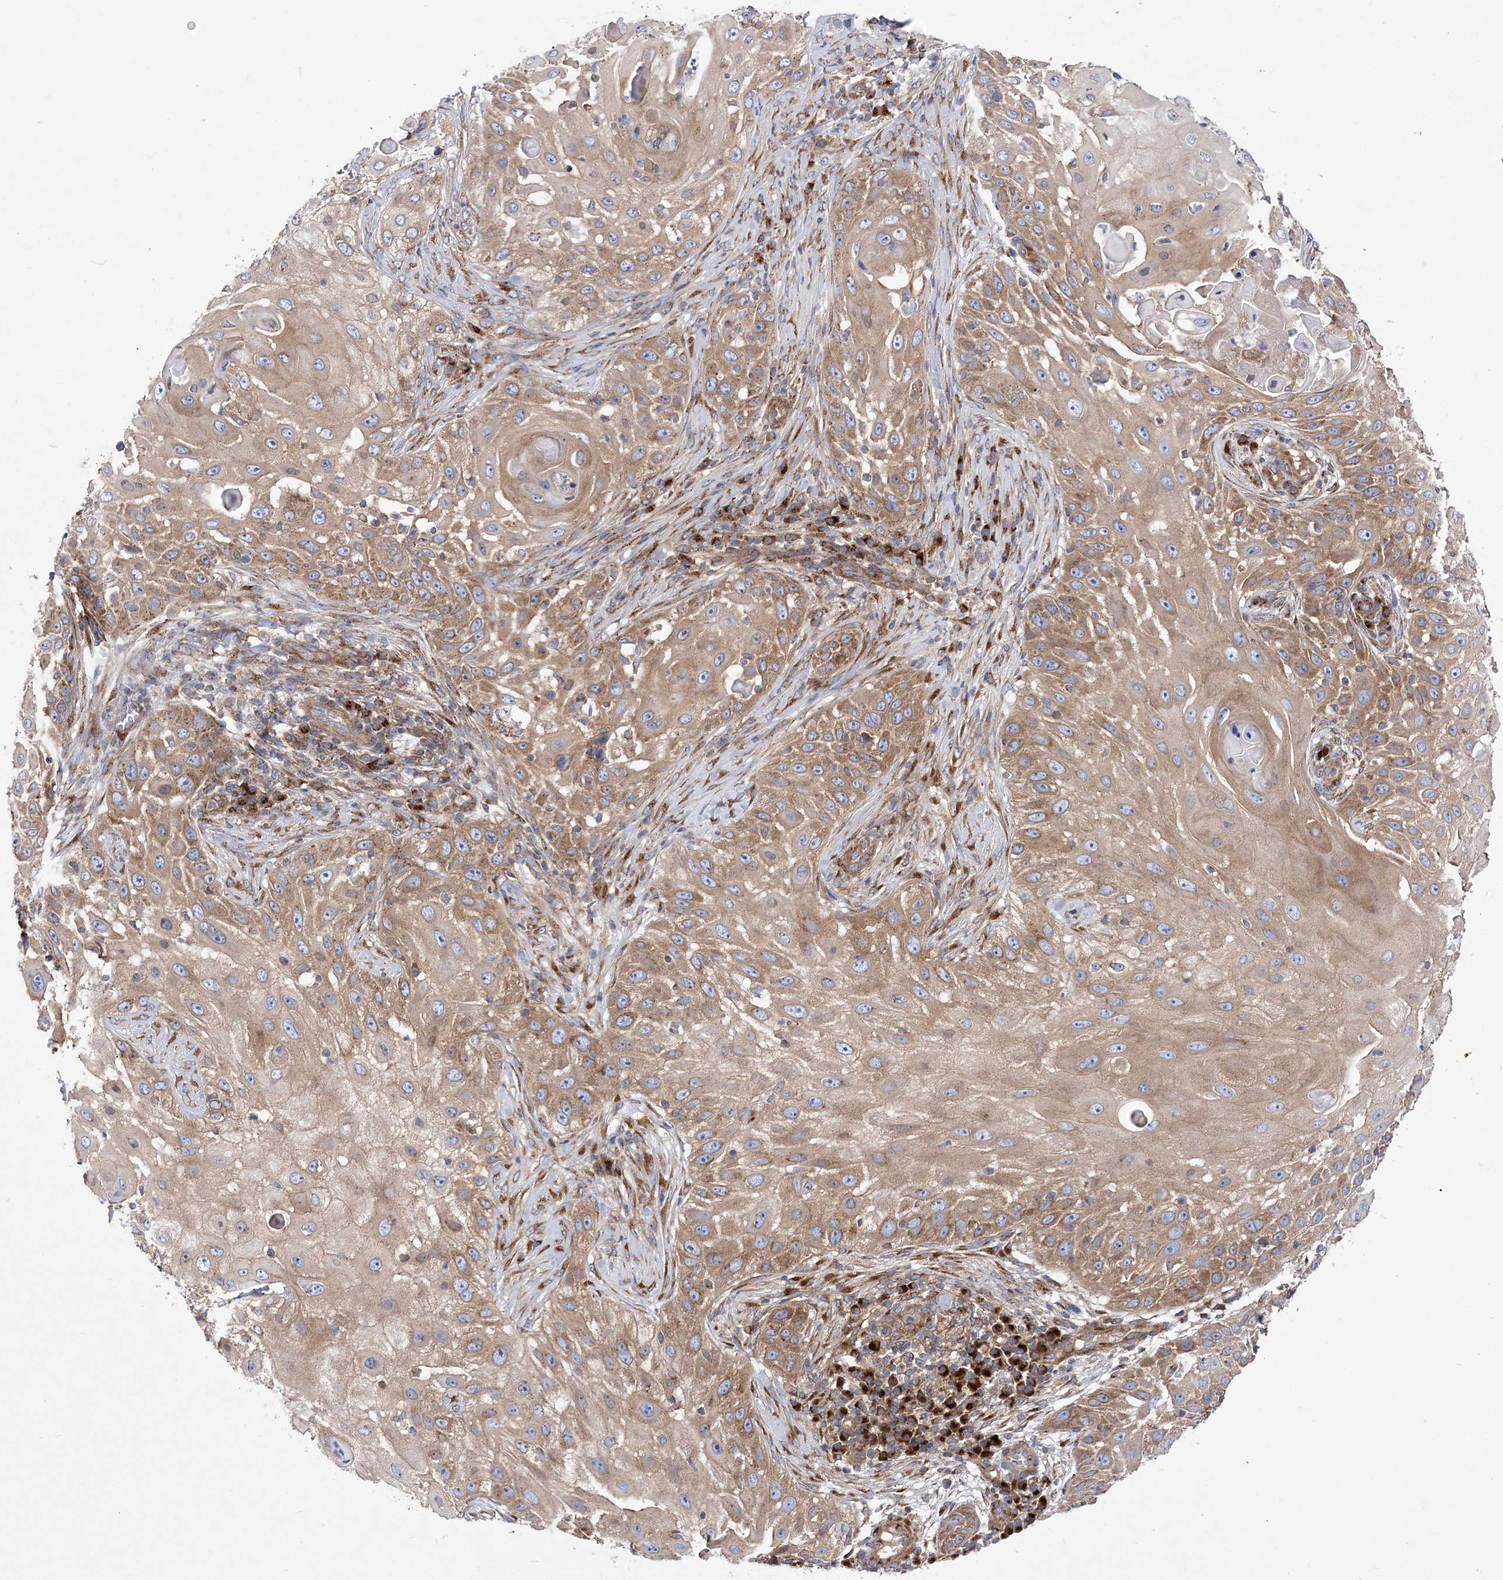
{"staining": {"intensity": "moderate", "quantity": ">75%", "location": "cytoplasmic/membranous"}, "tissue": "skin cancer", "cell_type": "Tumor cells", "image_type": "cancer", "snomed": [{"axis": "morphology", "description": "Squamous cell carcinoma, NOS"}, {"axis": "topography", "description": "Skin"}], "caption": "Moderate cytoplasmic/membranous positivity is present in about >75% of tumor cells in squamous cell carcinoma (skin).", "gene": "COPB2", "patient": {"sex": "female", "age": 44}}